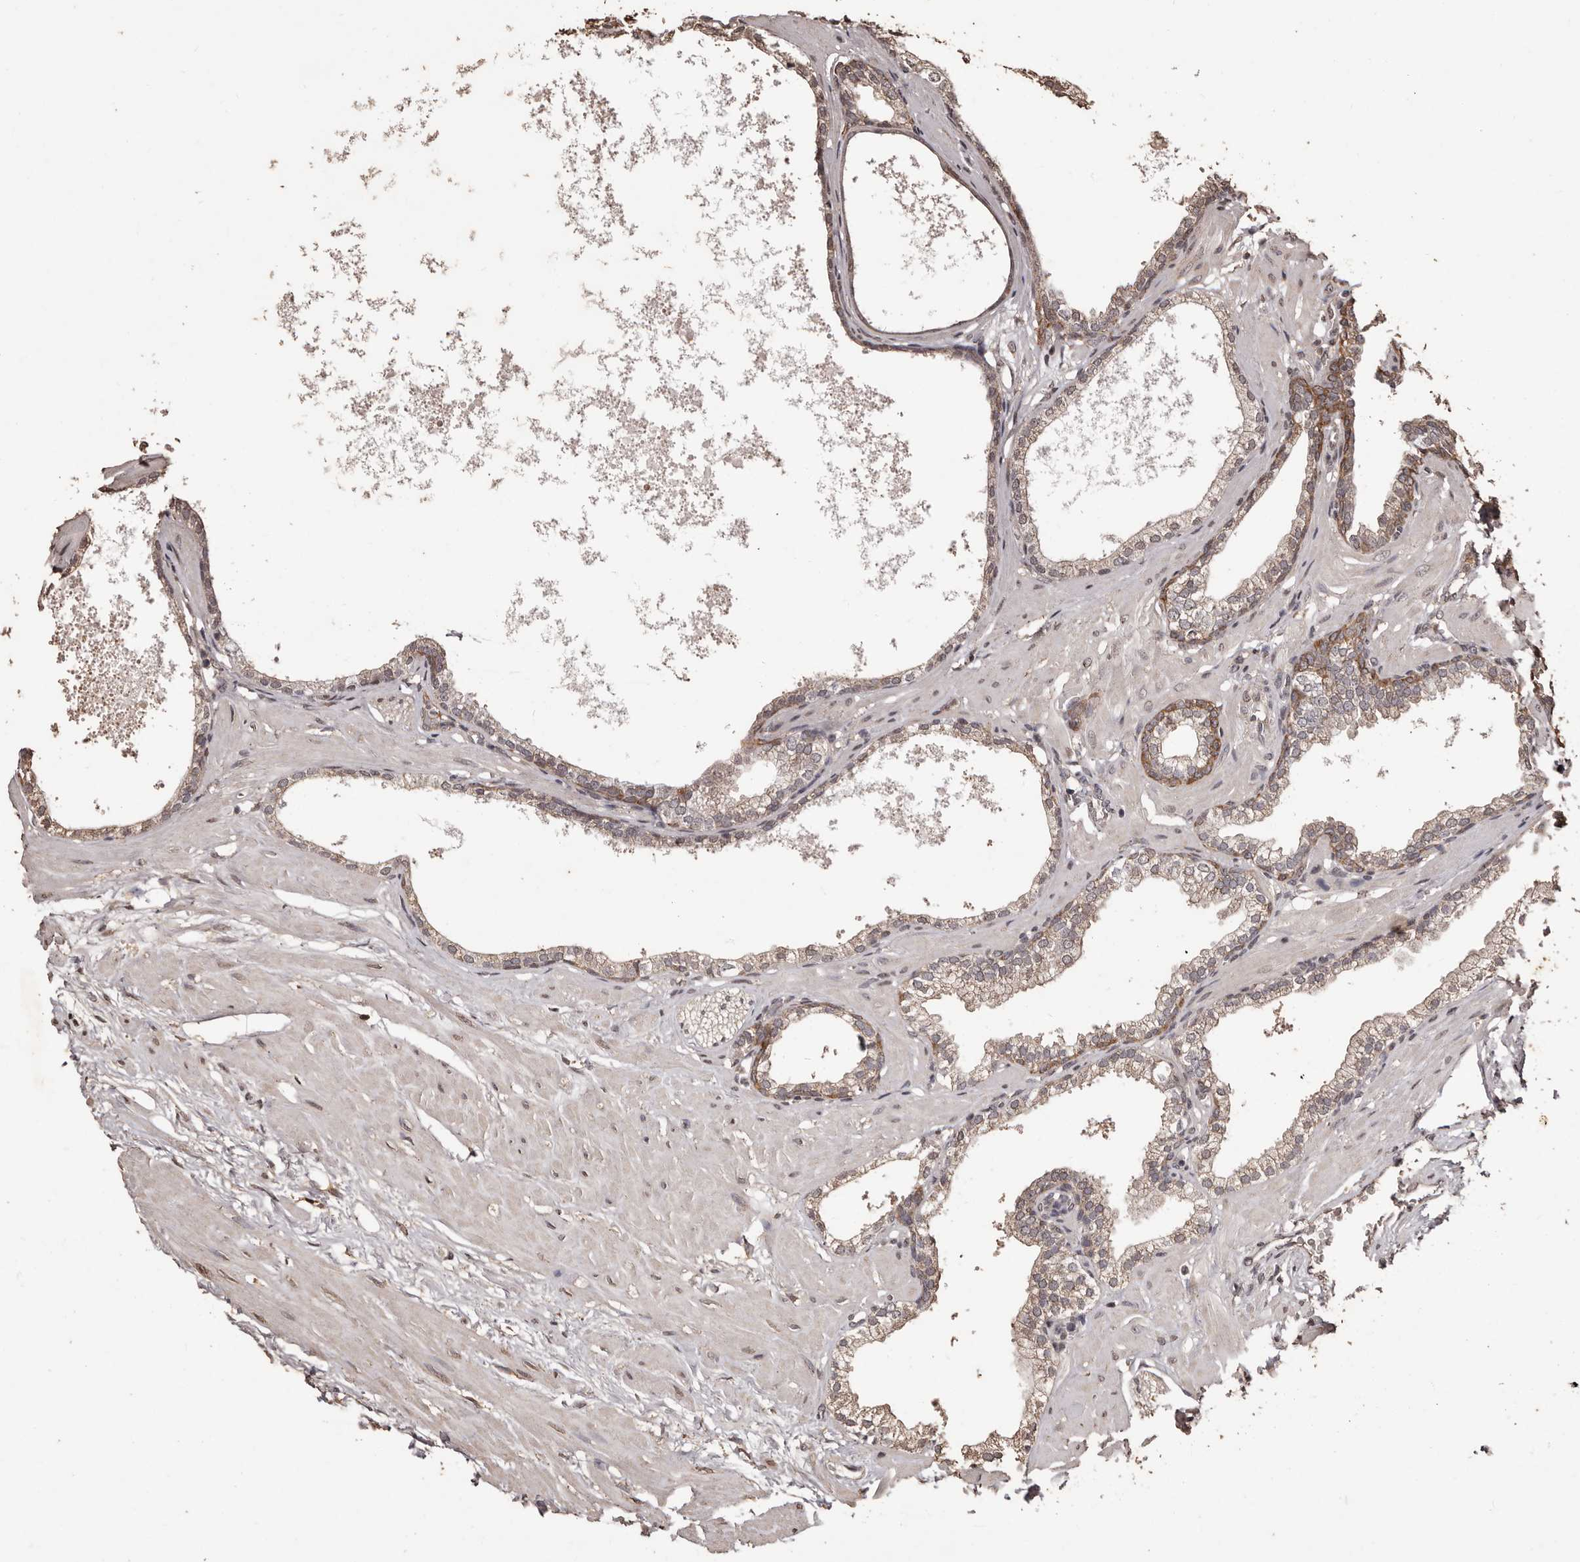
{"staining": {"intensity": "moderate", "quantity": "<25%", "location": "cytoplasmic/membranous,nuclear"}, "tissue": "prostate", "cell_type": "Glandular cells", "image_type": "normal", "snomed": [{"axis": "morphology", "description": "Normal tissue, NOS"}, {"axis": "morphology", "description": "Urothelial carcinoma, Low grade"}, {"axis": "topography", "description": "Urinary bladder"}, {"axis": "topography", "description": "Prostate"}], "caption": "Immunohistochemical staining of unremarkable prostate exhibits low levels of moderate cytoplasmic/membranous,nuclear staining in about <25% of glandular cells. Nuclei are stained in blue.", "gene": "NAV1", "patient": {"sex": "male", "age": 60}}